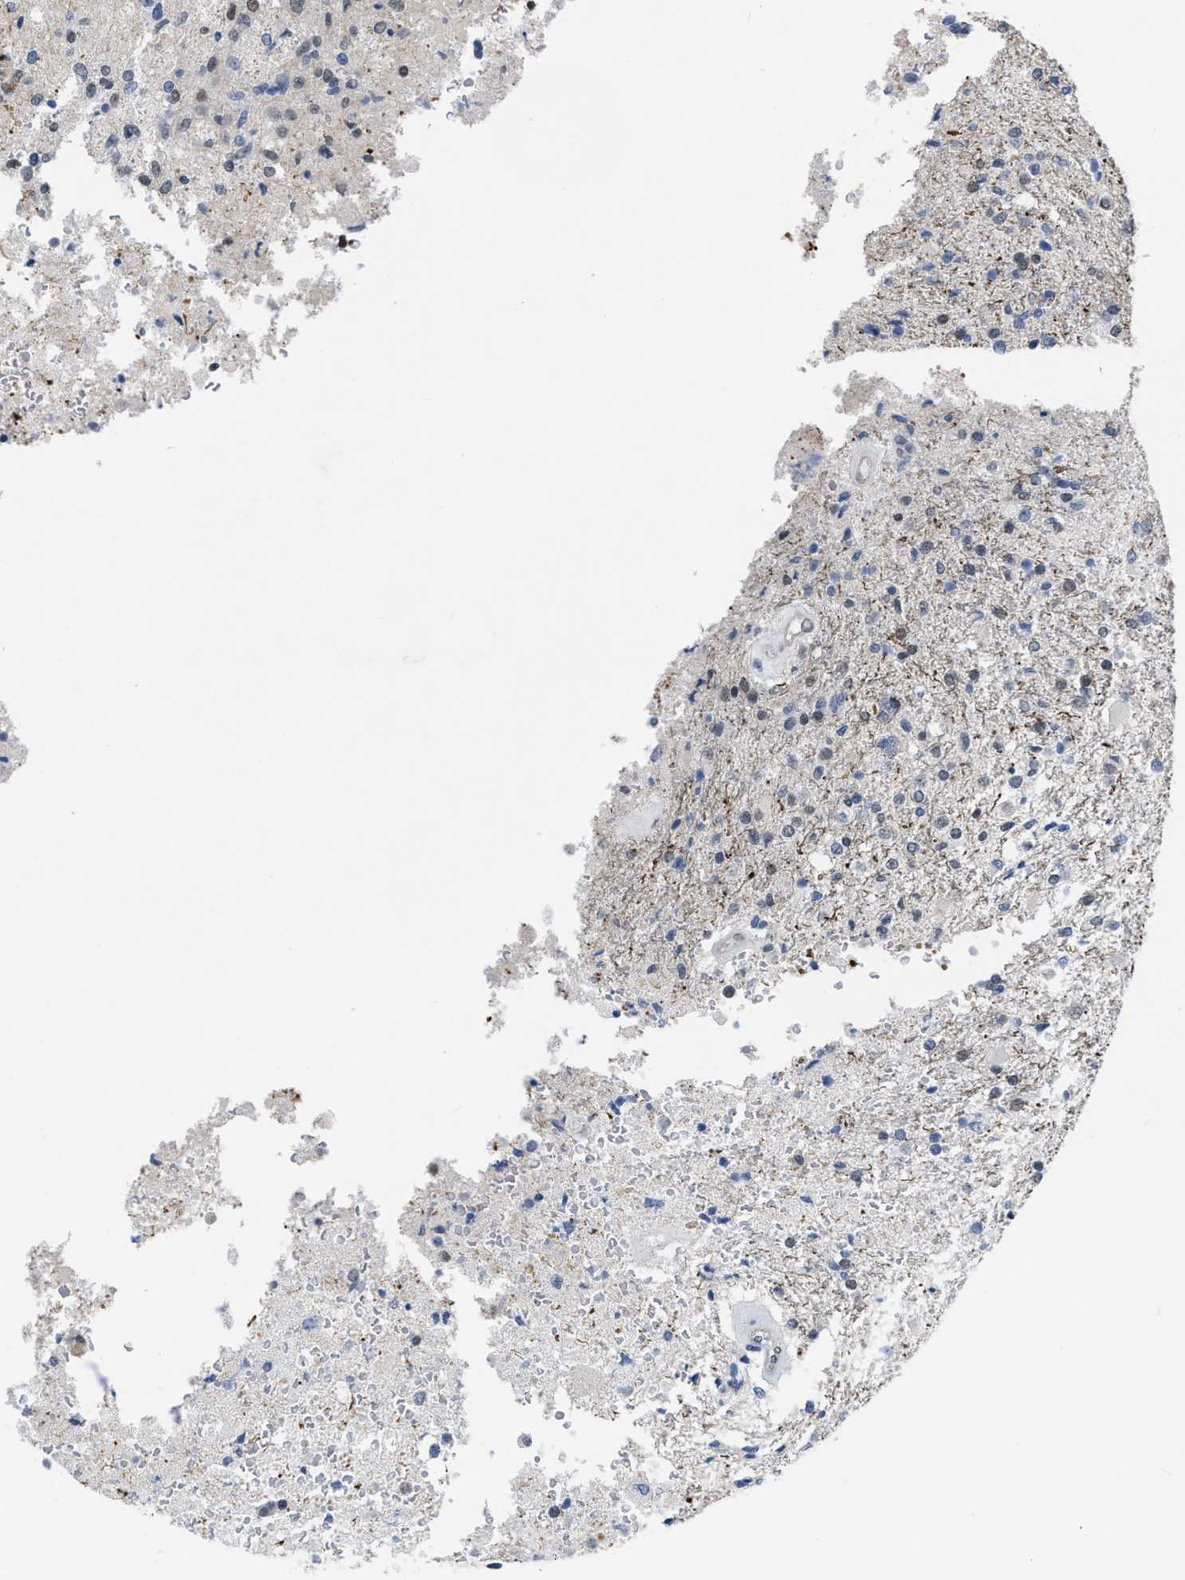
{"staining": {"intensity": "weak", "quantity": "25%-75%", "location": "nuclear"}, "tissue": "glioma", "cell_type": "Tumor cells", "image_type": "cancer", "snomed": [{"axis": "morphology", "description": "Normal tissue, NOS"}, {"axis": "morphology", "description": "Glioma, malignant, High grade"}, {"axis": "topography", "description": "Cerebral cortex"}], "caption": "Immunohistochemistry staining of glioma, which displays low levels of weak nuclear expression in about 25%-75% of tumor cells indicating weak nuclear protein staining. The staining was performed using DAB (3,3'-diaminobenzidine) (brown) for protein detection and nuclei were counterstained in hematoxylin (blue).", "gene": "MIER1", "patient": {"sex": "male", "age": 77}}